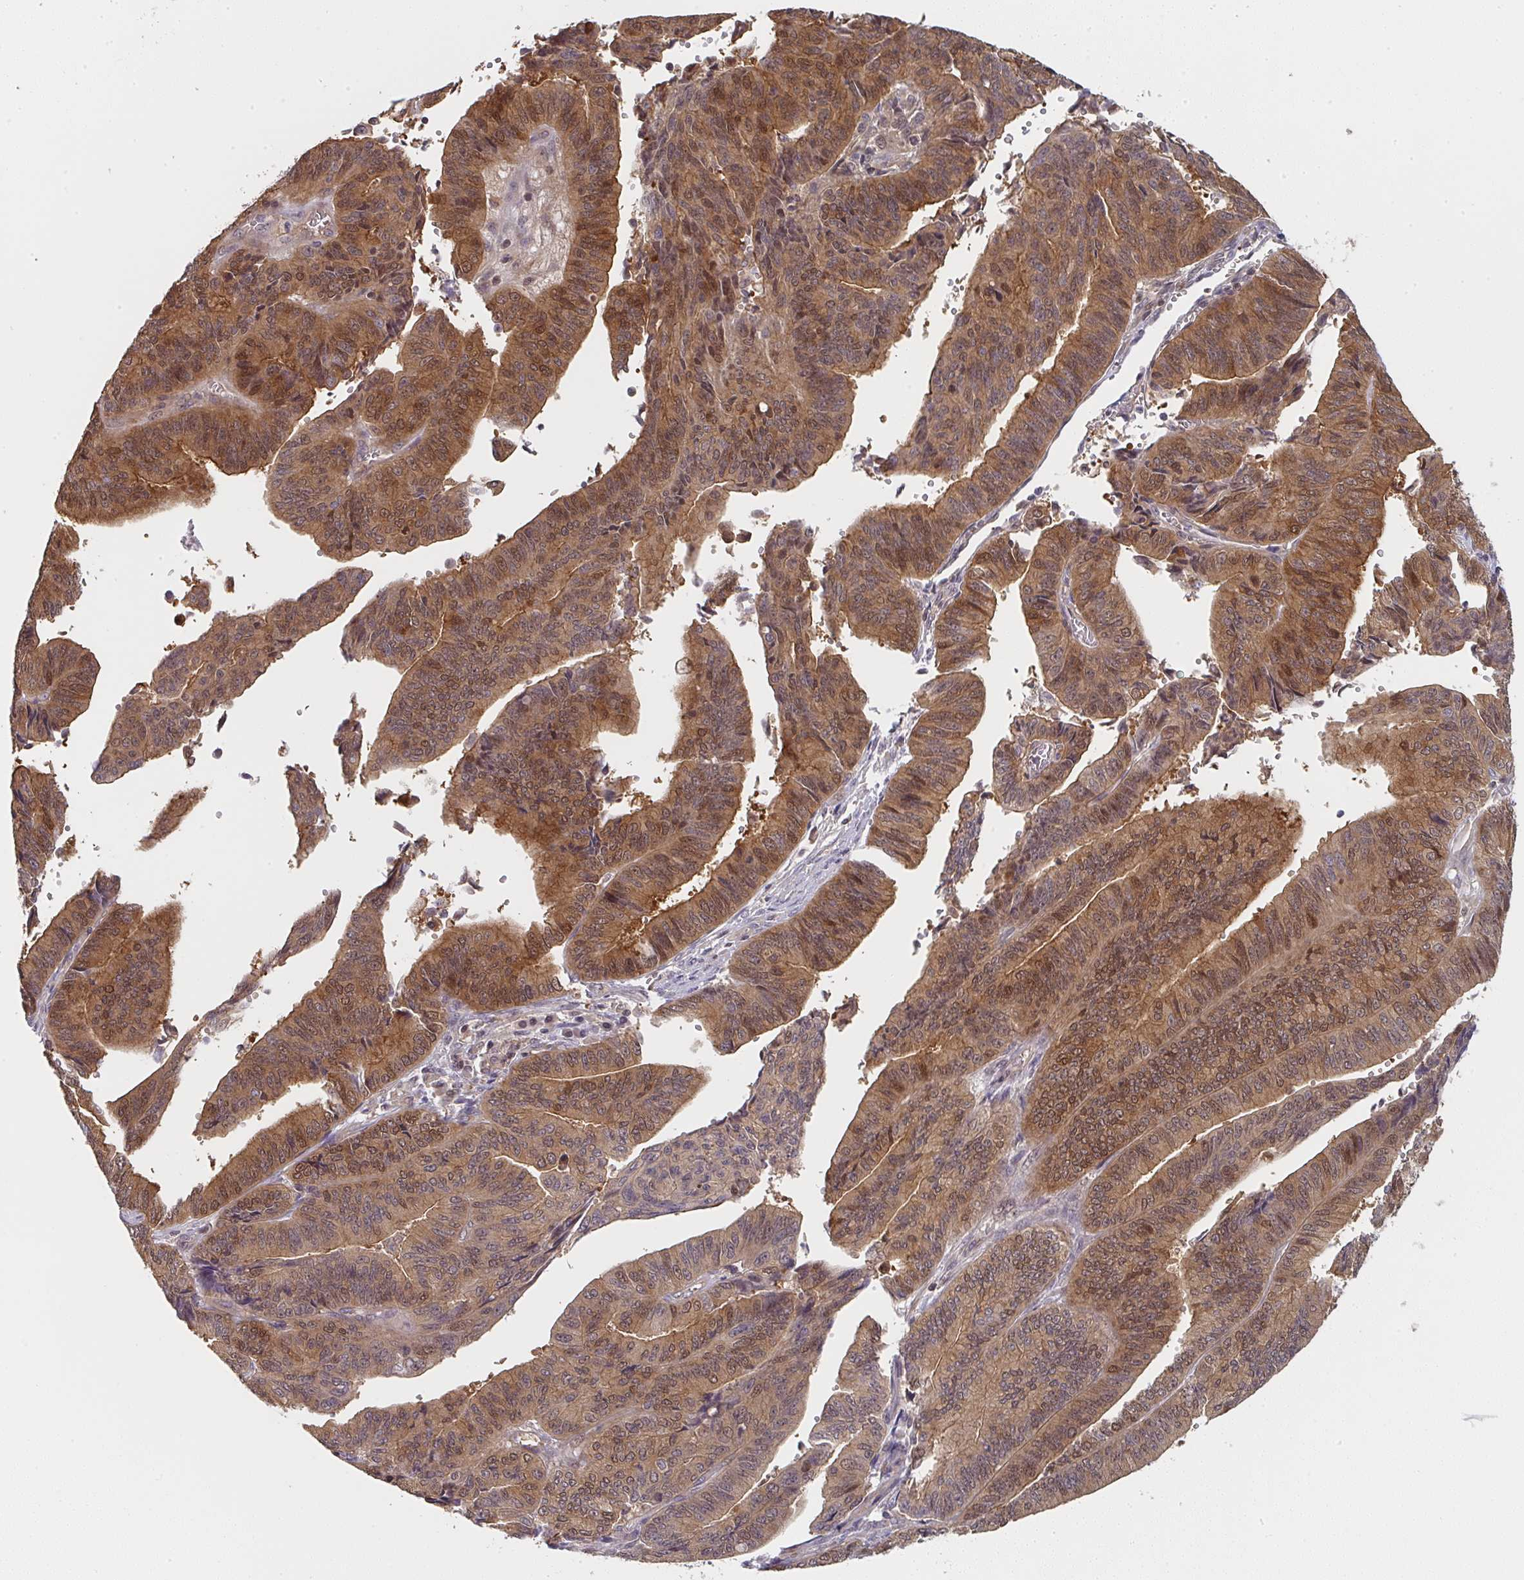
{"staining": {"intensity": "moderate", "quantity": ">75%", "location": "cytoplasmic/membranous,nuclear"}, "tissue": "endometrial cancer", "cell_type": "Tumor cells", "image_type": "cancer", "snomed": [{"axis": "morphology", "description": "Adenocarcinoma, NOS"}, {"axis": "topography", "description": "Endometrium"}], "caption": "Protein staining of adenocarcinoma (endometrial) tissue displays moderate cytoplasmic/membranous and nuclear positivity in about >75% of tumor cells. (brown staining indicates protein expression, while blue staining denotes nuclei).", "gene": "RANGRF", "patient": {"sex": "female", "age": 65}}